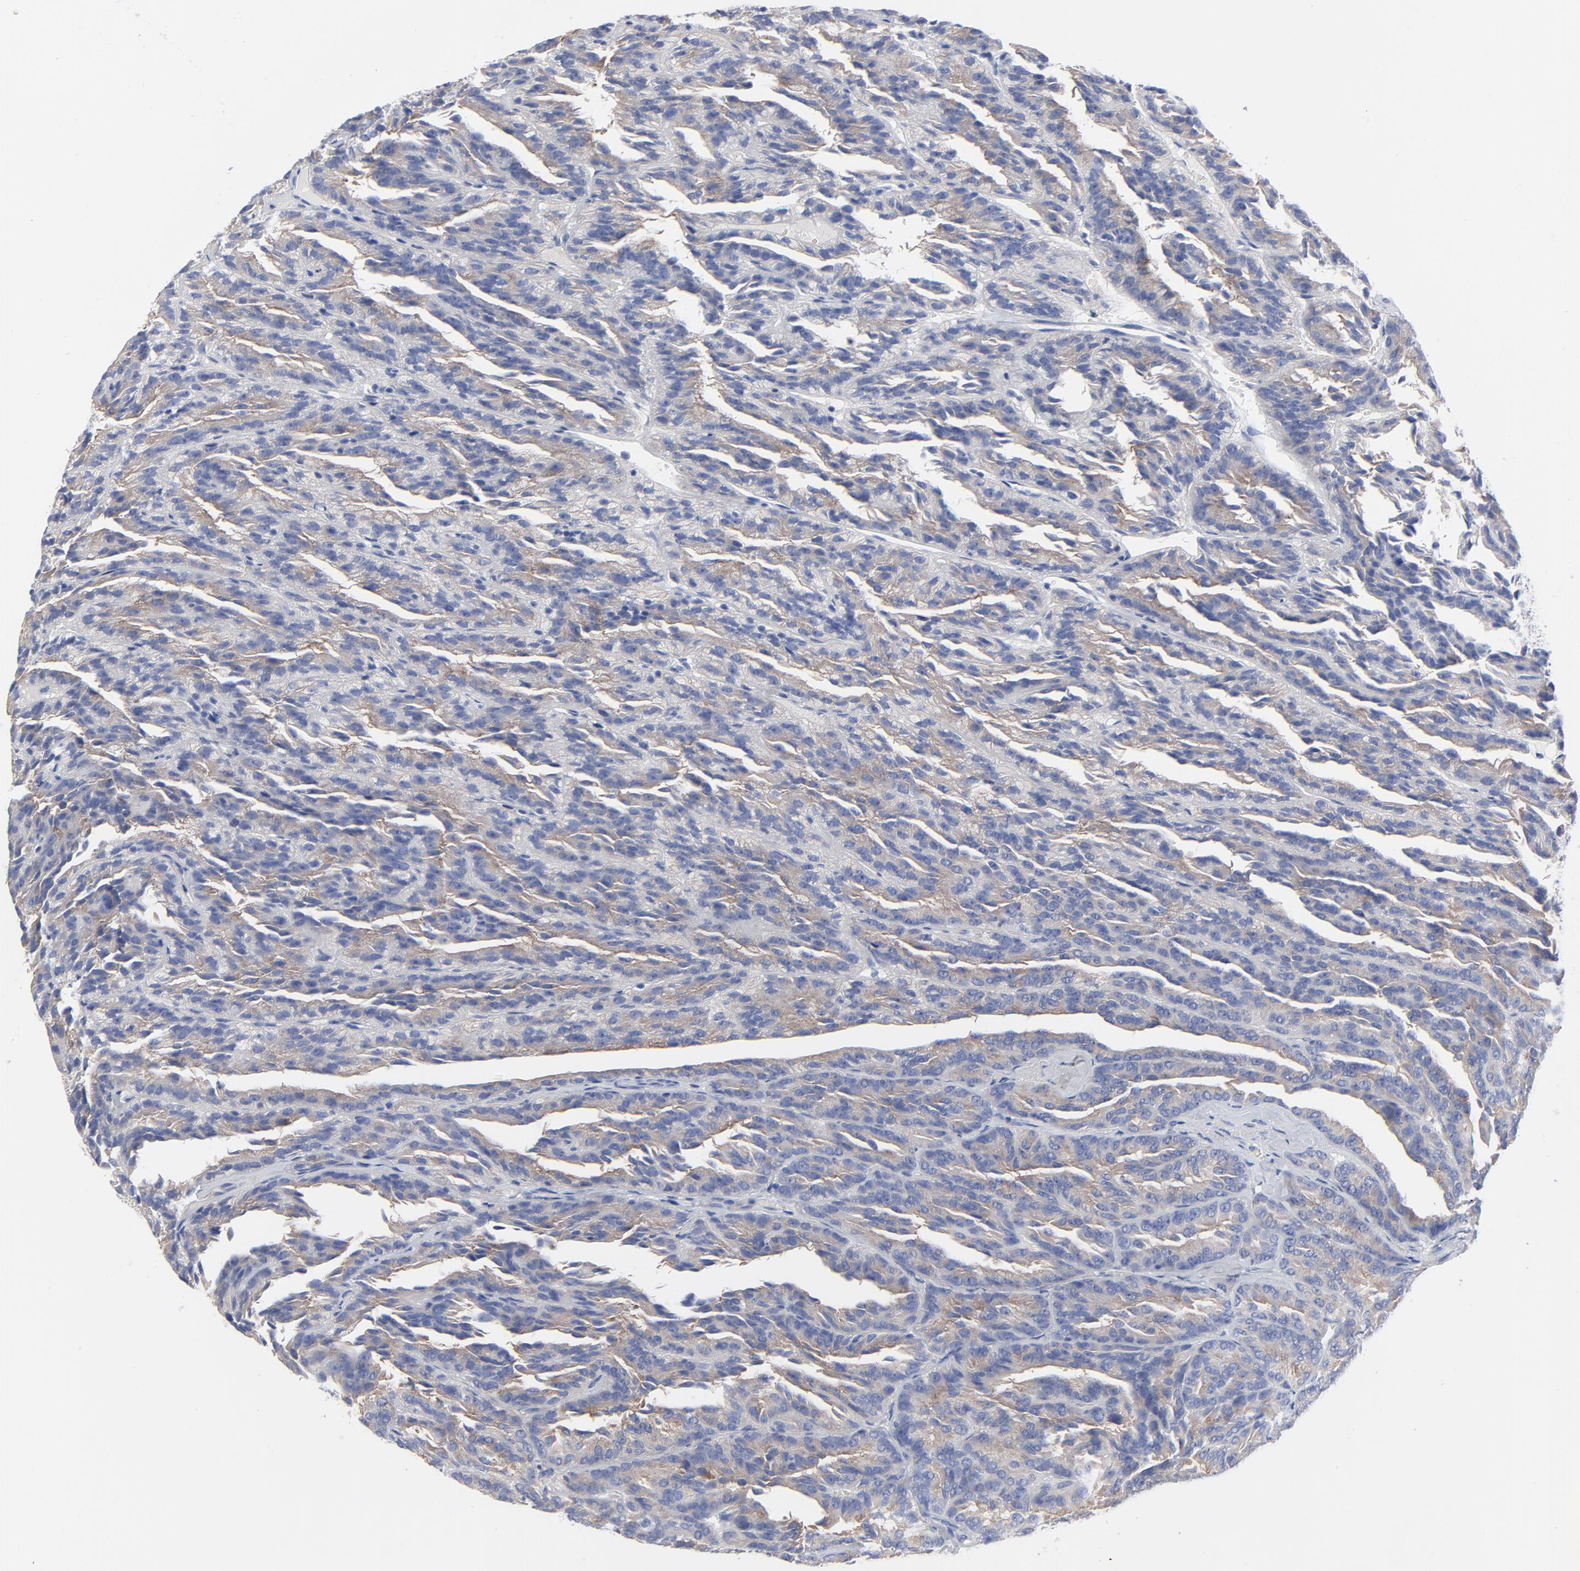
{"staining": {"intensity": "weak", "quantity": "25%-75%", "location": "cytoplasmic/membranous"}, "tissue": "renal cancer", "cell_type": "Tumor cells", "image_type": "cancer", "snomed": [{"axis": "morphology", "description": "Adenocarcinoma, NOS"}, {"axis": "topography", "description": "Kidney"}], "caption": "Protein staining of renal cancer tissue displays weak cytoplasmic/membranous positivity in about 25%-75% of tumor cells.", "gene": "STAT2", "patient": {"sex": "male", "age": 46}}